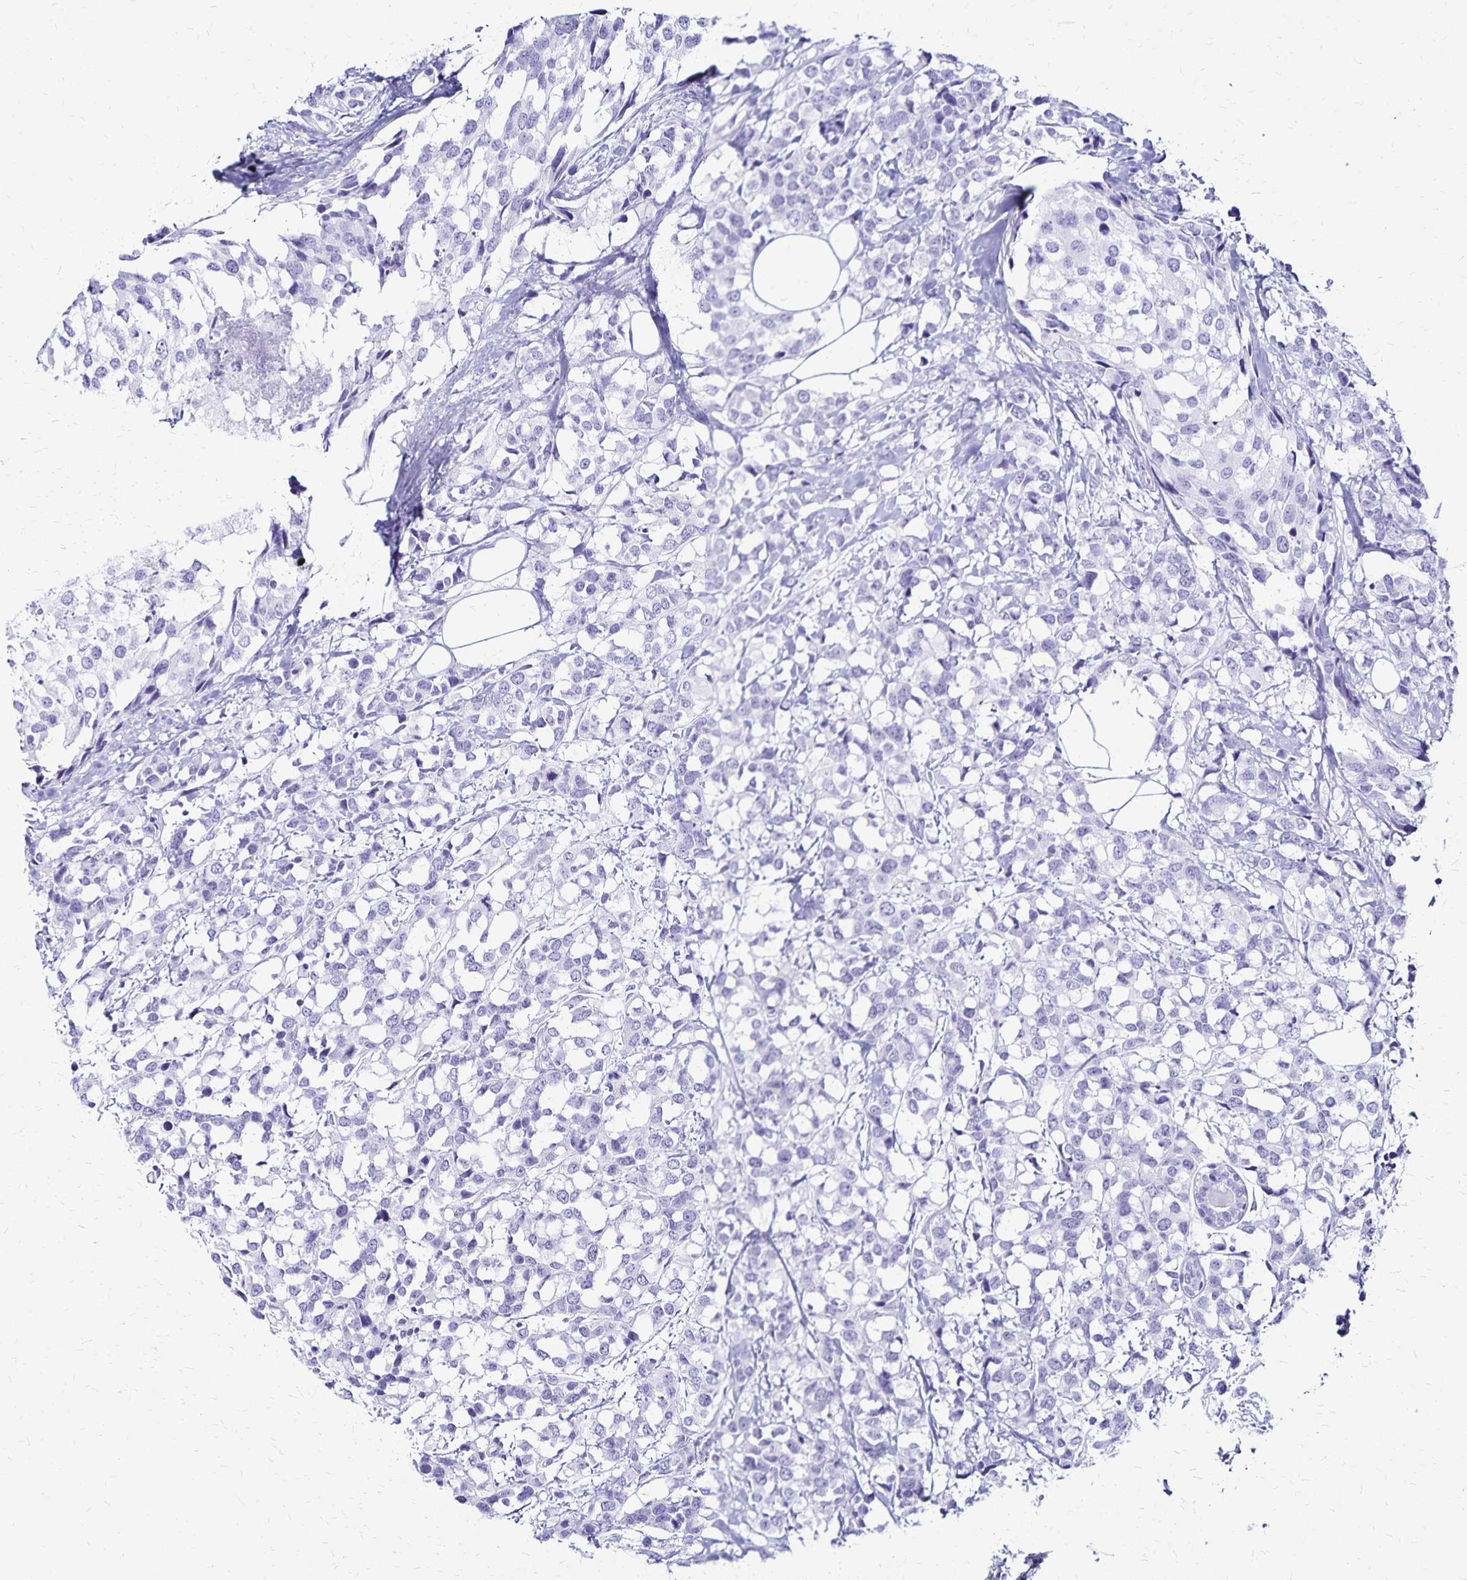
{"staining": {"intensity": "negative", "quantity": "none", "location": "none"}, "tissue": "breast cancer", "cell_type": "Tumor cells", "image_type": "cancer", "snomed": [{"axis": "morphology", "description": "Lobular carcinoma"}, {"axis": "topography", "description": "Breast"}], "caption": "Human breast cancer stained for a protein using IHC demonstrates no staining in tumor cells.", "gene": "LIN28B", "patient": {"sex": "female", "age": 59}}